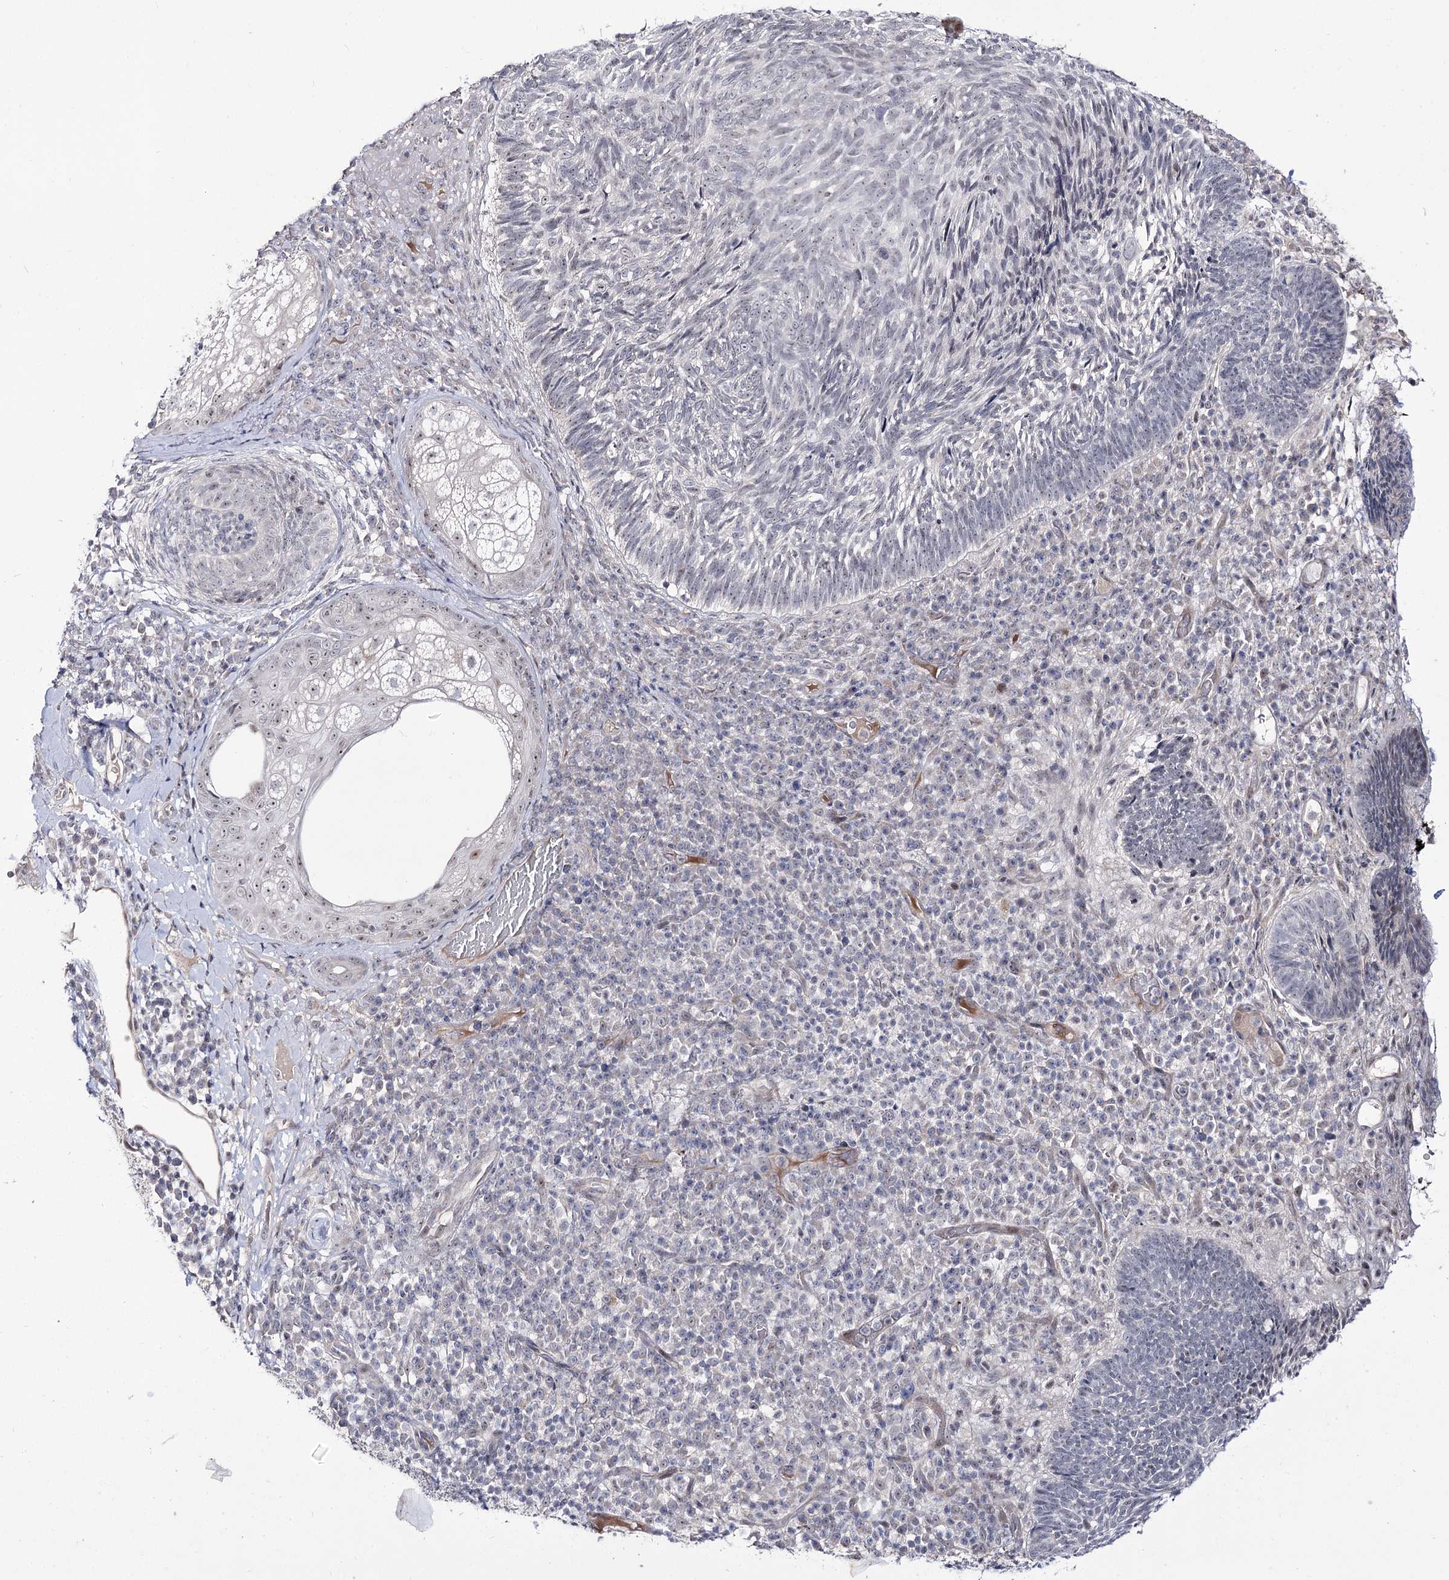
{"staining": {"intensity": "weak", "quantity": "<25%", "location": "nuclear"}, "tissue": "skin cancer", "cell_type": "Tumor cells", "image_type": "cancer", "snomed": [{"axis": "morphology", "description": "Basal cell carcinoma"}, {"axis": "topography", "description": "Skin"}], "caption": "This image is of basal cell carcinoma (skin) stained with immunohistochemistry to label a protein in brown with the nuclei are counter-stained blue. There is no positivity in tumor cells.", "gene": "RRP9", "patient": {"sex": "male", "age": 88}}